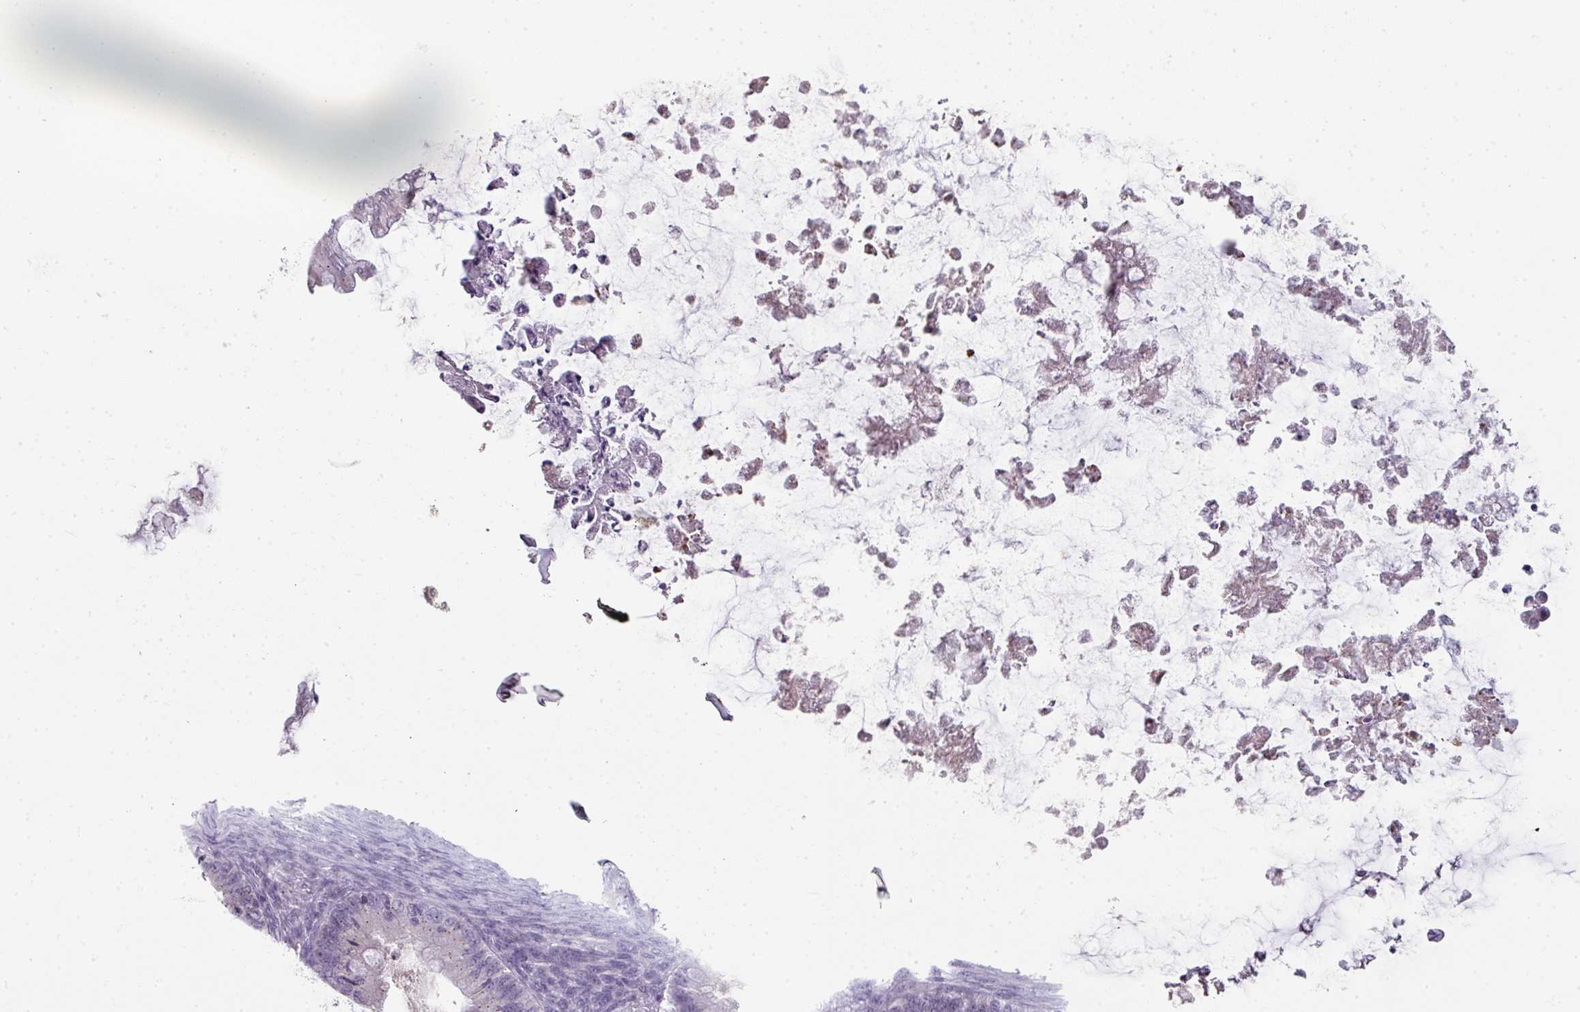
{"staining": {"intensity": "negative", "quantity": "none", "location": "none"}, "tissue": "ovarian cancer", "cell_type": "Tumor cells", "image_type": "cancer", "snomed": [{"axis": "morphology", "description": "Cystadenocarcinoma, mucinous, NOS"}, {"axis": "topography", "description": "Ovary"}], "caption": "This is an immunohistochemistry micrograph of human ovarian cancer (mucinous cystadenocarcinoma). There is no expression in tumor cells.", "gene": "STAT5A", "patient": {"sex": "female", "age": 35}}